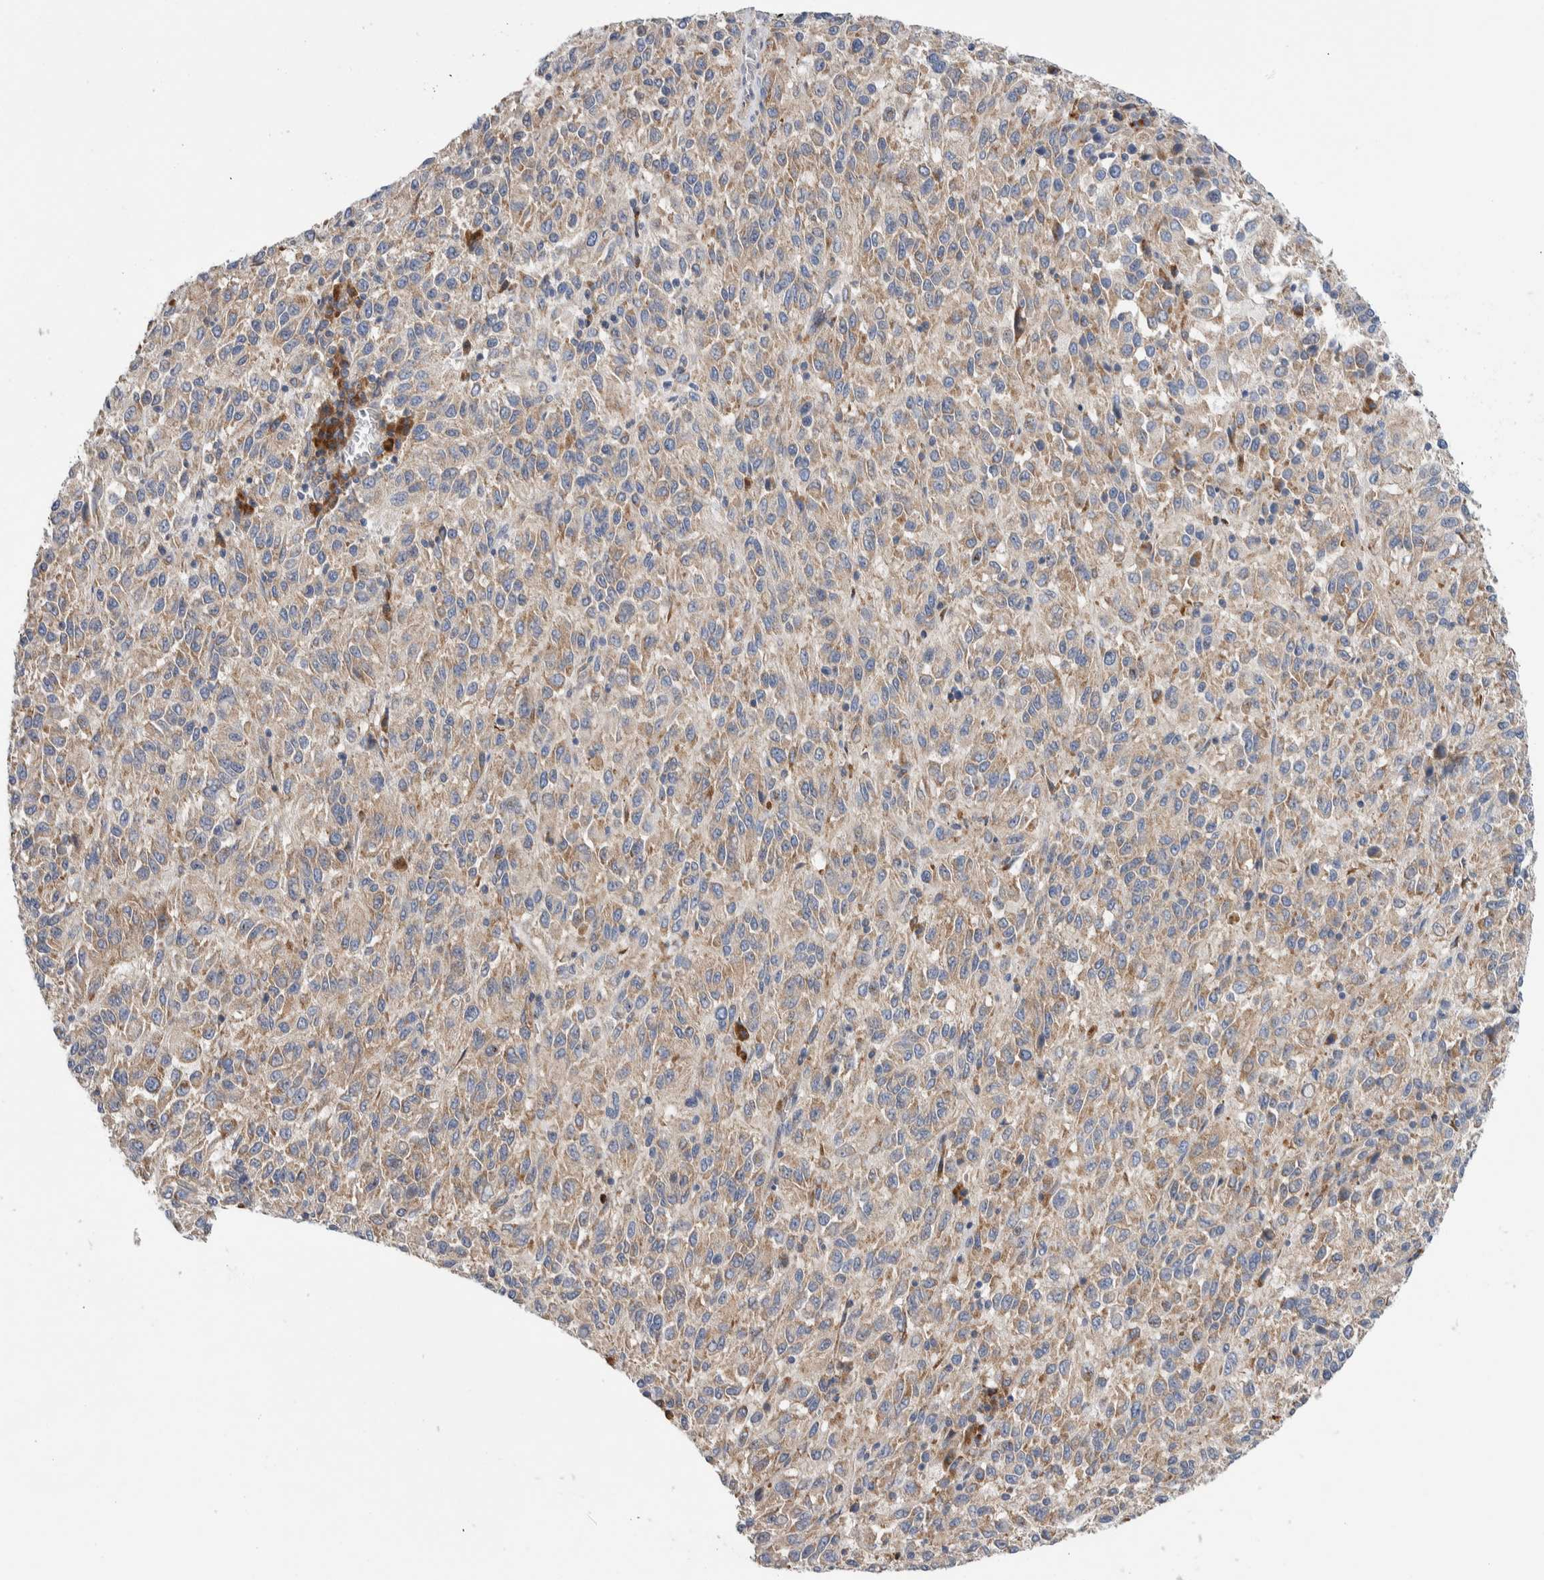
{"staining": {"intensity": "weak", "quantity": ">75%", "location": "cytoplasmic/membranous"}, "tissue": "melanoma", "cell_type": "Tumor cells", "image_type": "cancer", "snomed": [{"axis": "morphology", "description": "Malignant melanoma, Metastatic site"}, {"axis": "topography", "description": "Lung"}], "caption": "Malignant melanoma (metastatic site) stained with DAB (3,3'-diaminobenzidine) immunohistochemistry (IHC) displays low levels of weak cytoplasmic/membranous expression in about >75% of tumor cells. The staining was performed using DAB, with brown indicating positive protein expression. Nuclei are stained blue with hematoxylin.", "gene": "RACK1", "patient": {"sex": "male", "age": 64}}